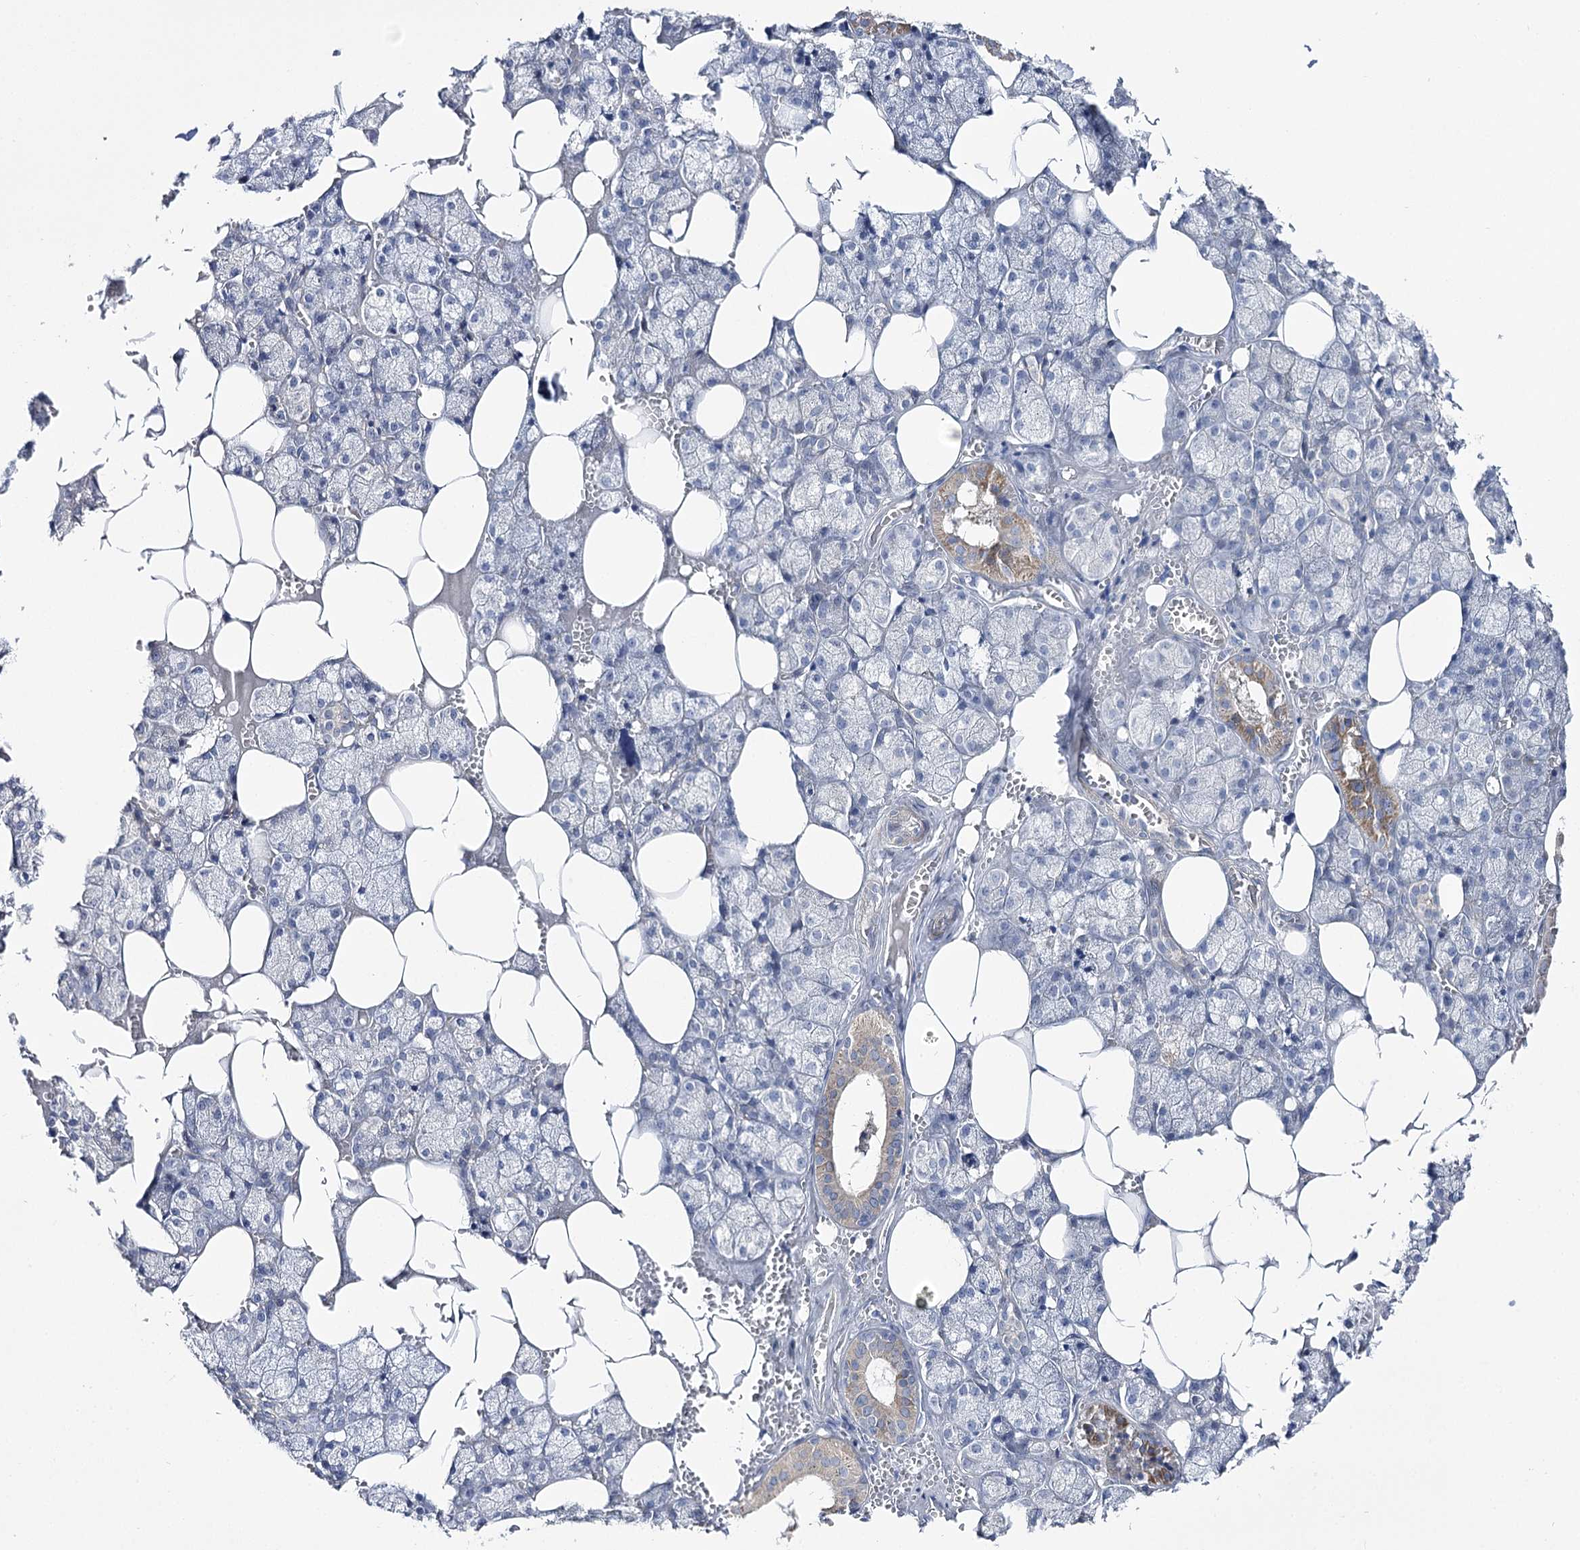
{"staining": {"intensity": "moderate", "quantity": "<25%", "location": "cytoplasmic/membranous"}, "tissue": "salivary gland", "cell_type": "Glandular cells", "image_type": "normal", "snomed": [{"axis": "morphology", "description": "Normal tissue, NOS"}, {"axis": "topography", "description": "Salivary gland"}], "caption": "Protein staining reveals moderate cytoplasmic/membranous positivity in about <25% of glandular cells in benign salivary gland. (DAB IHC, brown staining for protein, blue staining for nuclei).", "gene": "NRAP", "patient": {"sex": "male", "age": 62}}